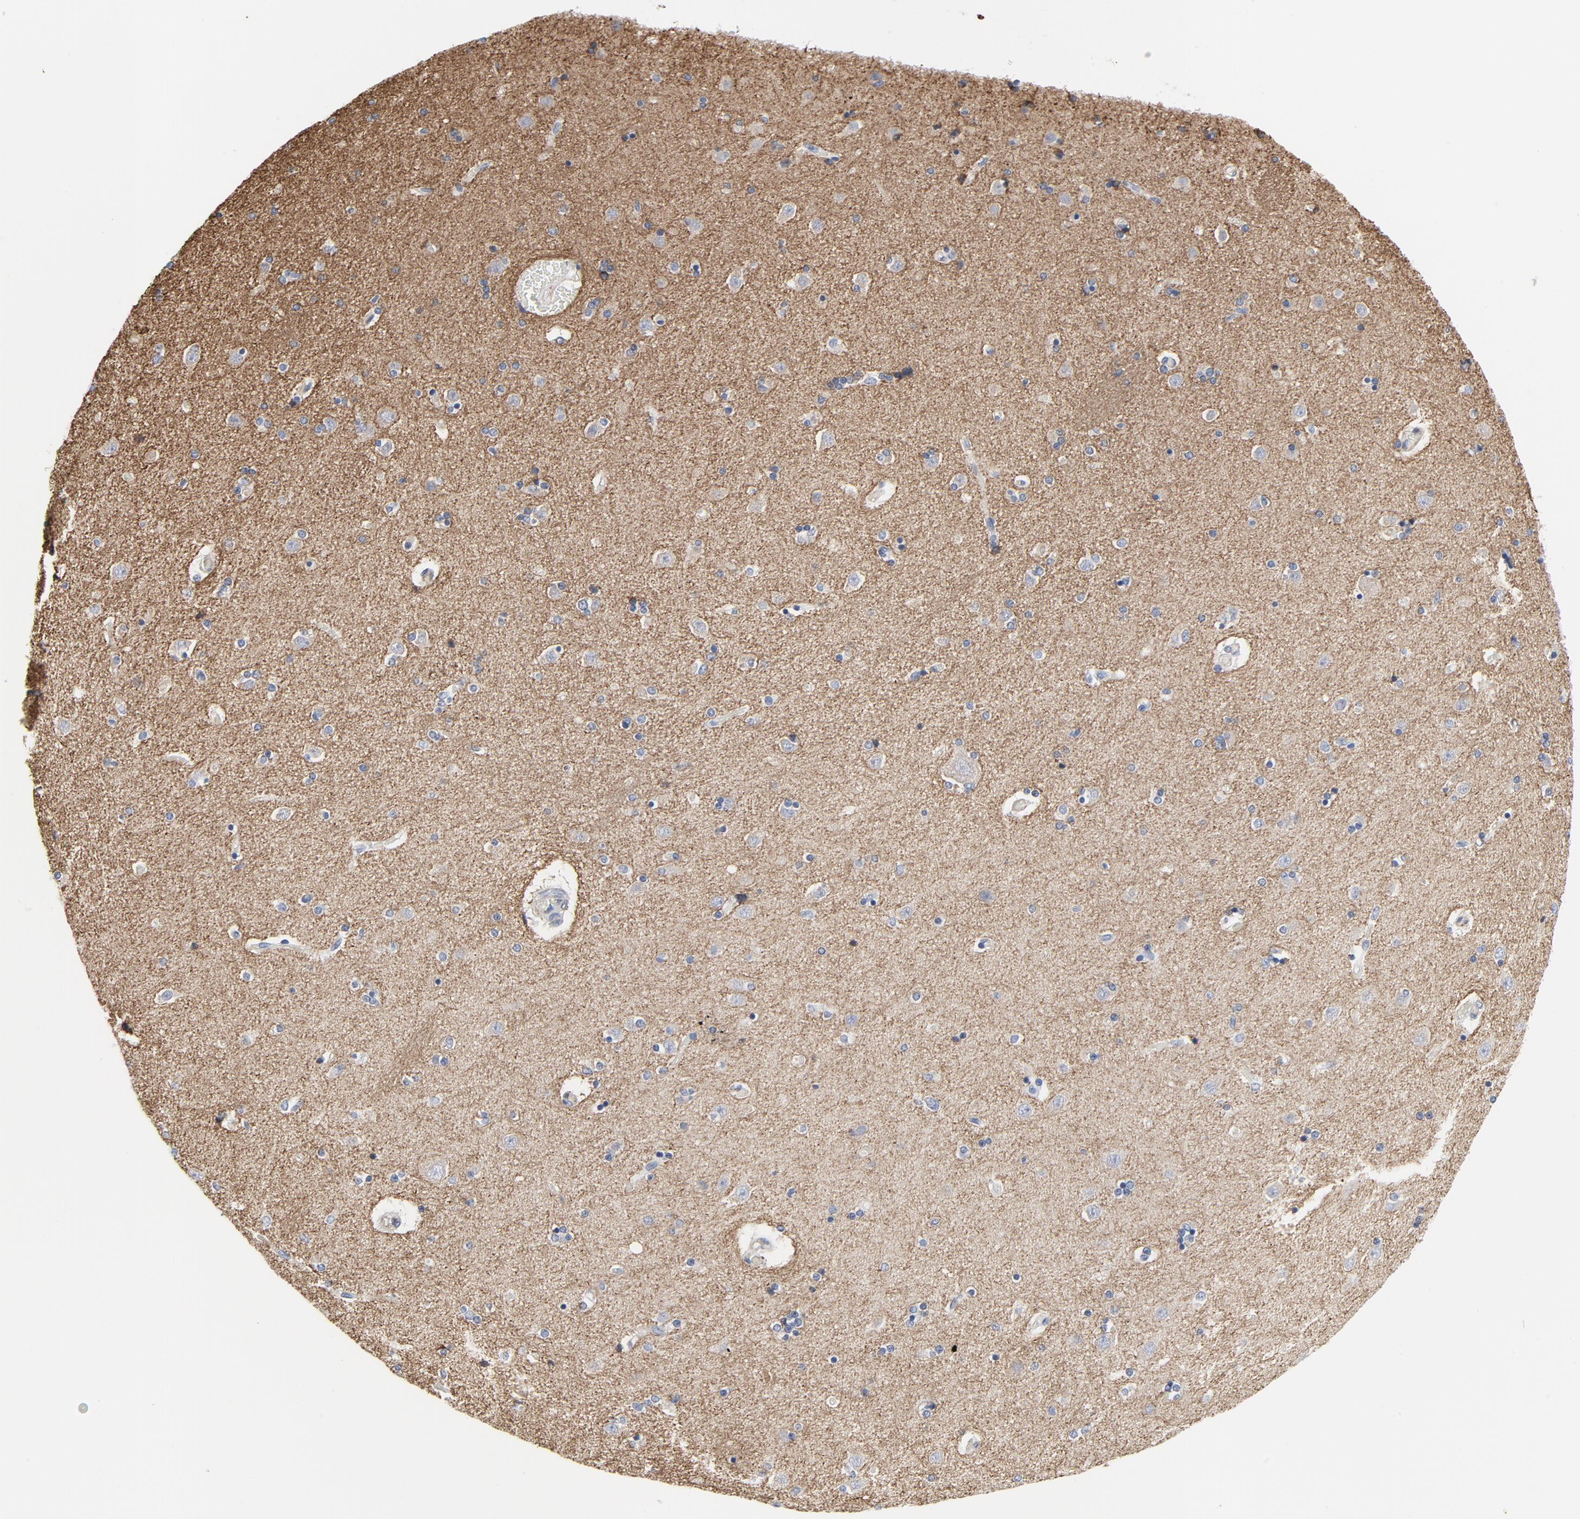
{"staining": {"intensity": "negative", "quantity": "none", "location": "none"}, "tissue": "caudate", "cell_type": "Glial cells", "image_type": "normal", "snomed": [{"axis": "morphology", "description": "Normal tissue, NOS"}, {"axis": "topography", "description": "Lateral ventricle wall"}], "caption": "Benign caudate was stained to show a protein in brown. There is no significant positivity in glial cells.", "gene": "TUBB1", "patient": {"sex": "female", "age": 54}}